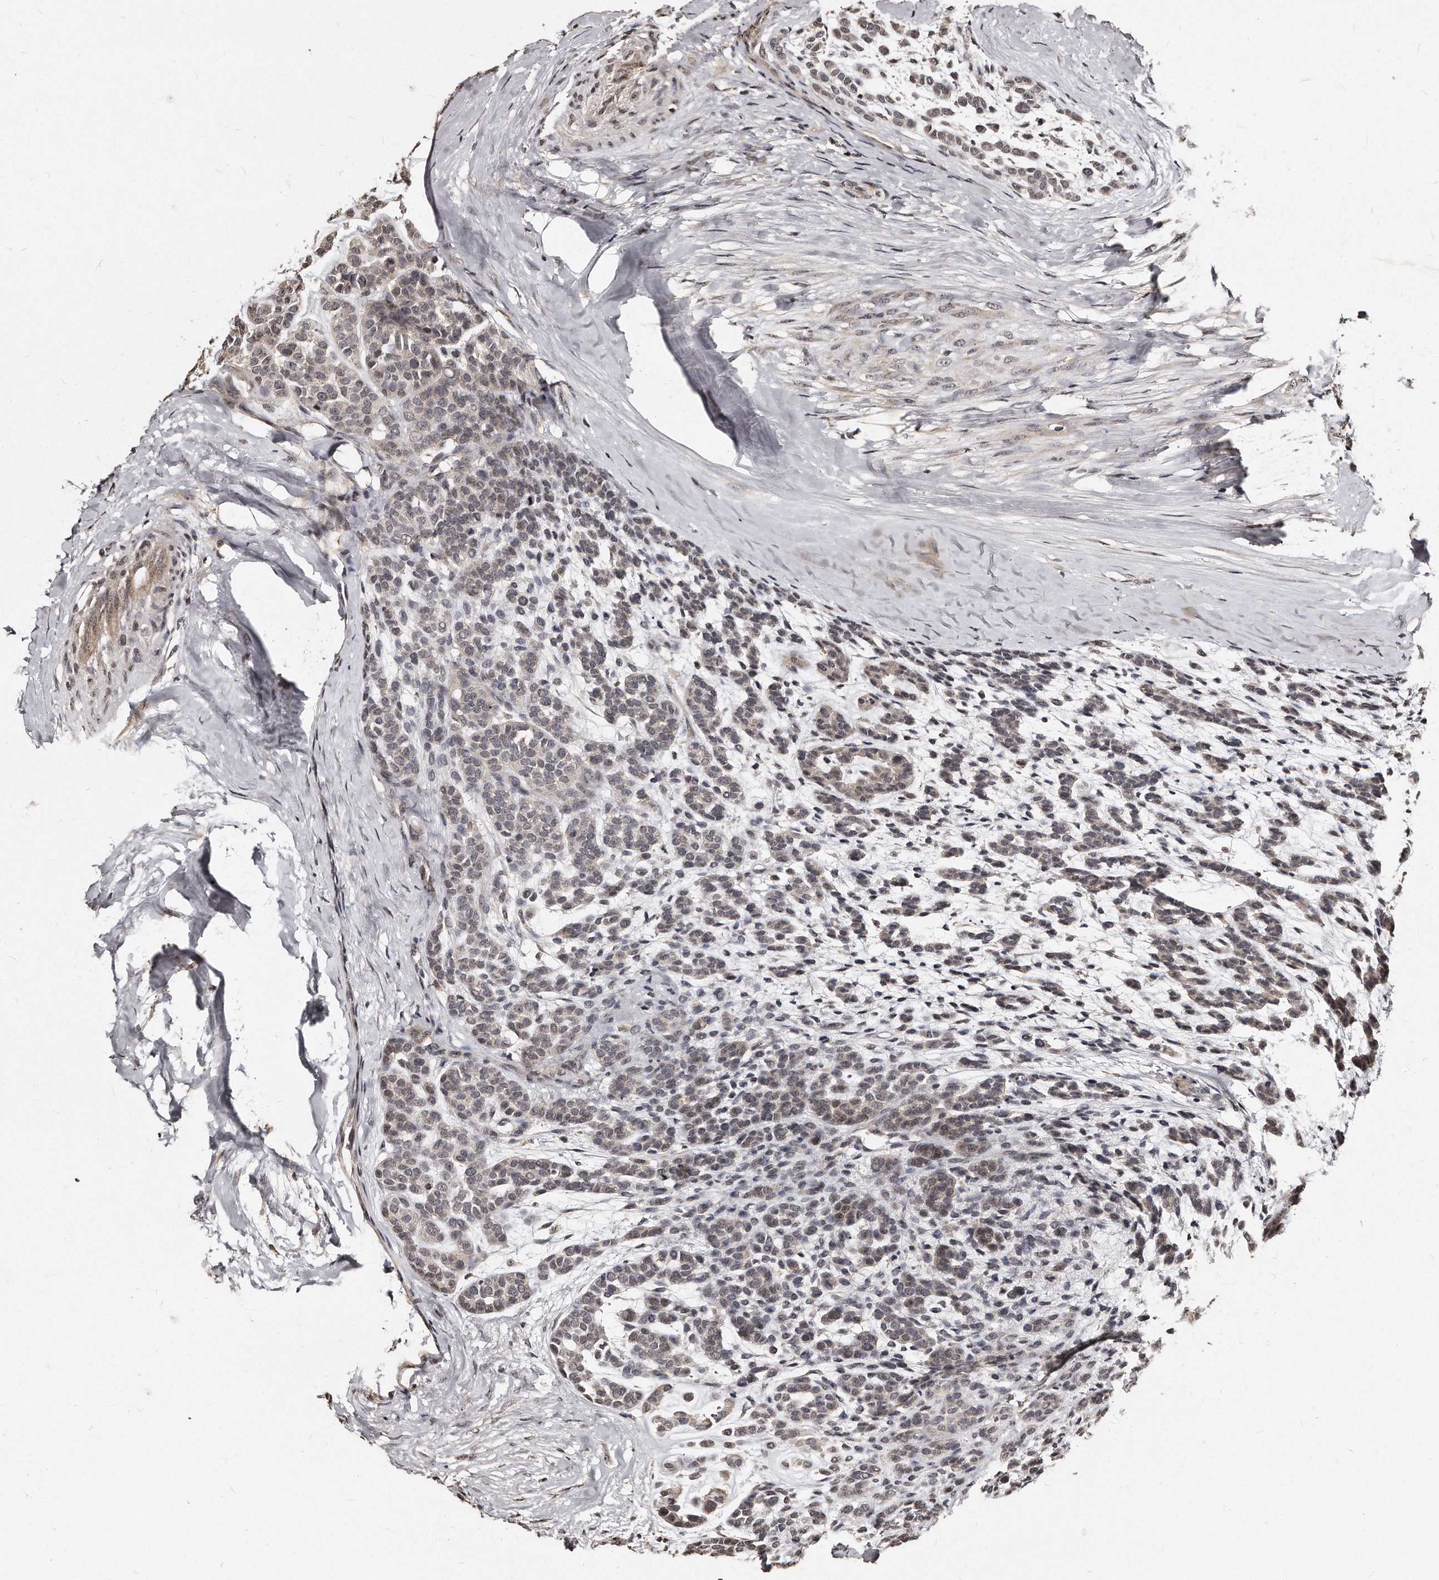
{"staining": {"intensity": "weak", "quantity": "25%-75%", "location": "cytoplasmic/membranous,nuclear"}, "tissue": "head and neck cancer", "cell_type": "Tumor cells", "image_type": "cancer", "snomed": [{"axis": "morphology", "description": "Adenocarcinoma, NOS"}, {"axis": "morphology", "description": "Adenoma, NOS"}, {"axis": "topography", "description": "Head-Neck"}], "caption": "Protein positivity by immunohistochemistry (IHC) displays weak cytoplasmic/membranous and nuclear expression in about 25%-75% of tumor cells in head and neck cancer (adenocarcinoma). (brown staining indicates protein expression, while blue staining denotes nuclei).", "gene": "TSHR", "patient": {"sex": "female", "age": 55}}